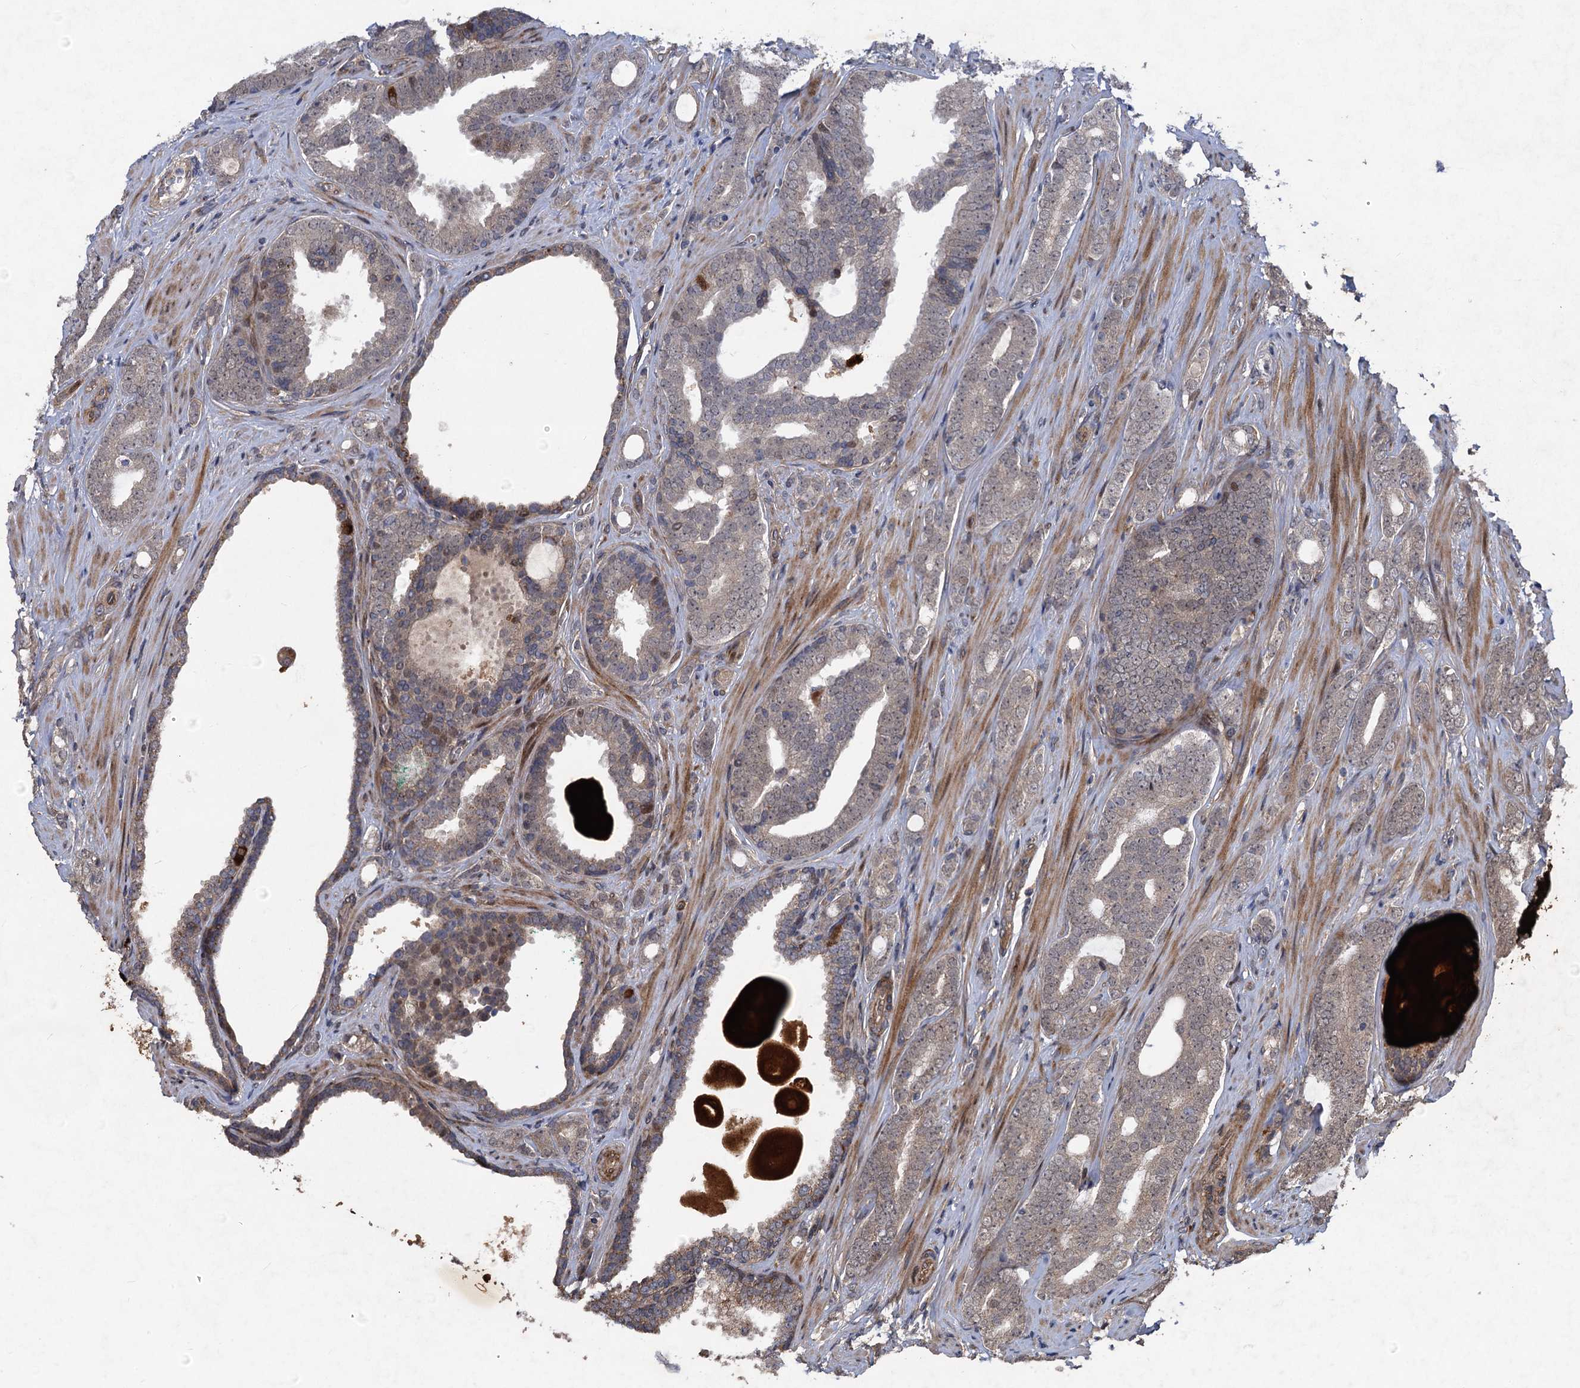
{"staining": {"intensity": "weak", "quantity": "<25%", "location": "cytoplasmic/membranous"}, "tissue": "prostate cancer", "cell_type": "Tumor cells", "image_type": "cancer", "snomed": [{"axis": "morphology", "description": "Adenocarcinoma, High grade"}, {"axis": "topography", "description": "Prostate"}], "caption": "Prostate high-grade adenocarcinoma was stained to show a protein in brown. There is no significant expression in tumor cells.", "gene": "NUDT22", "patient": {"sex": "male", "age": 63}}